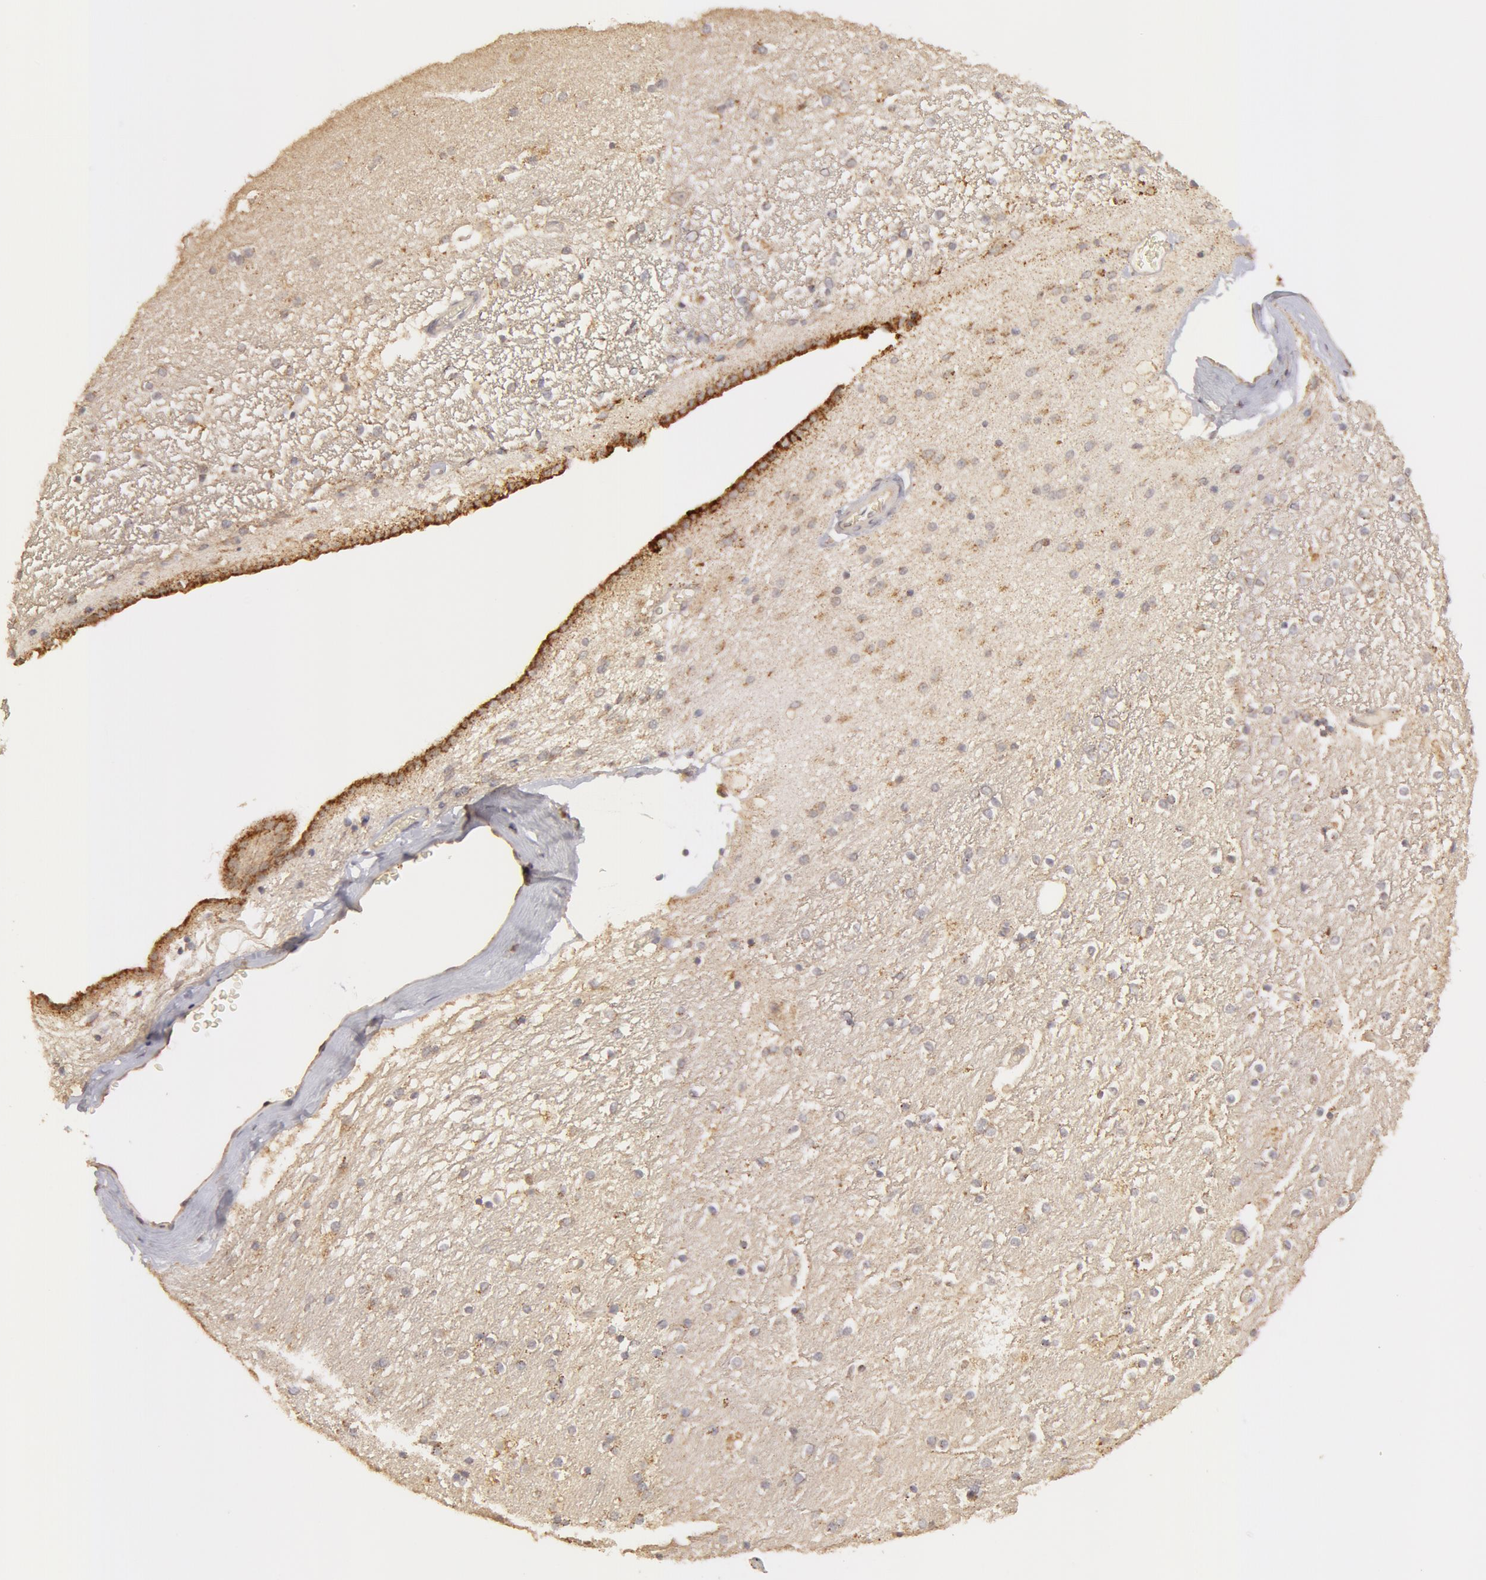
{"staining": {"intensity": "moderate", "quantity": "<25%", "location": "cytoplasmic/membranous"}, "tissue": "hippocampus", "cell_type": "Glial cells", "image_type": "normal", "snomed": [{"axis": "morphology", "description": "Normal tissue, NOS"}, {"axis": "topography", "description": "Hippocampus"}], "caption": "IHC of unremarkable human hippocampus shows low levels of moderate cytoplasmic/membranous staining in about <25% of glial cells. (Brightfield microscopy of DAB IHC at high magnification).", "gene": "ADPRH", "patient": {"sex": "female", "age": 54}}